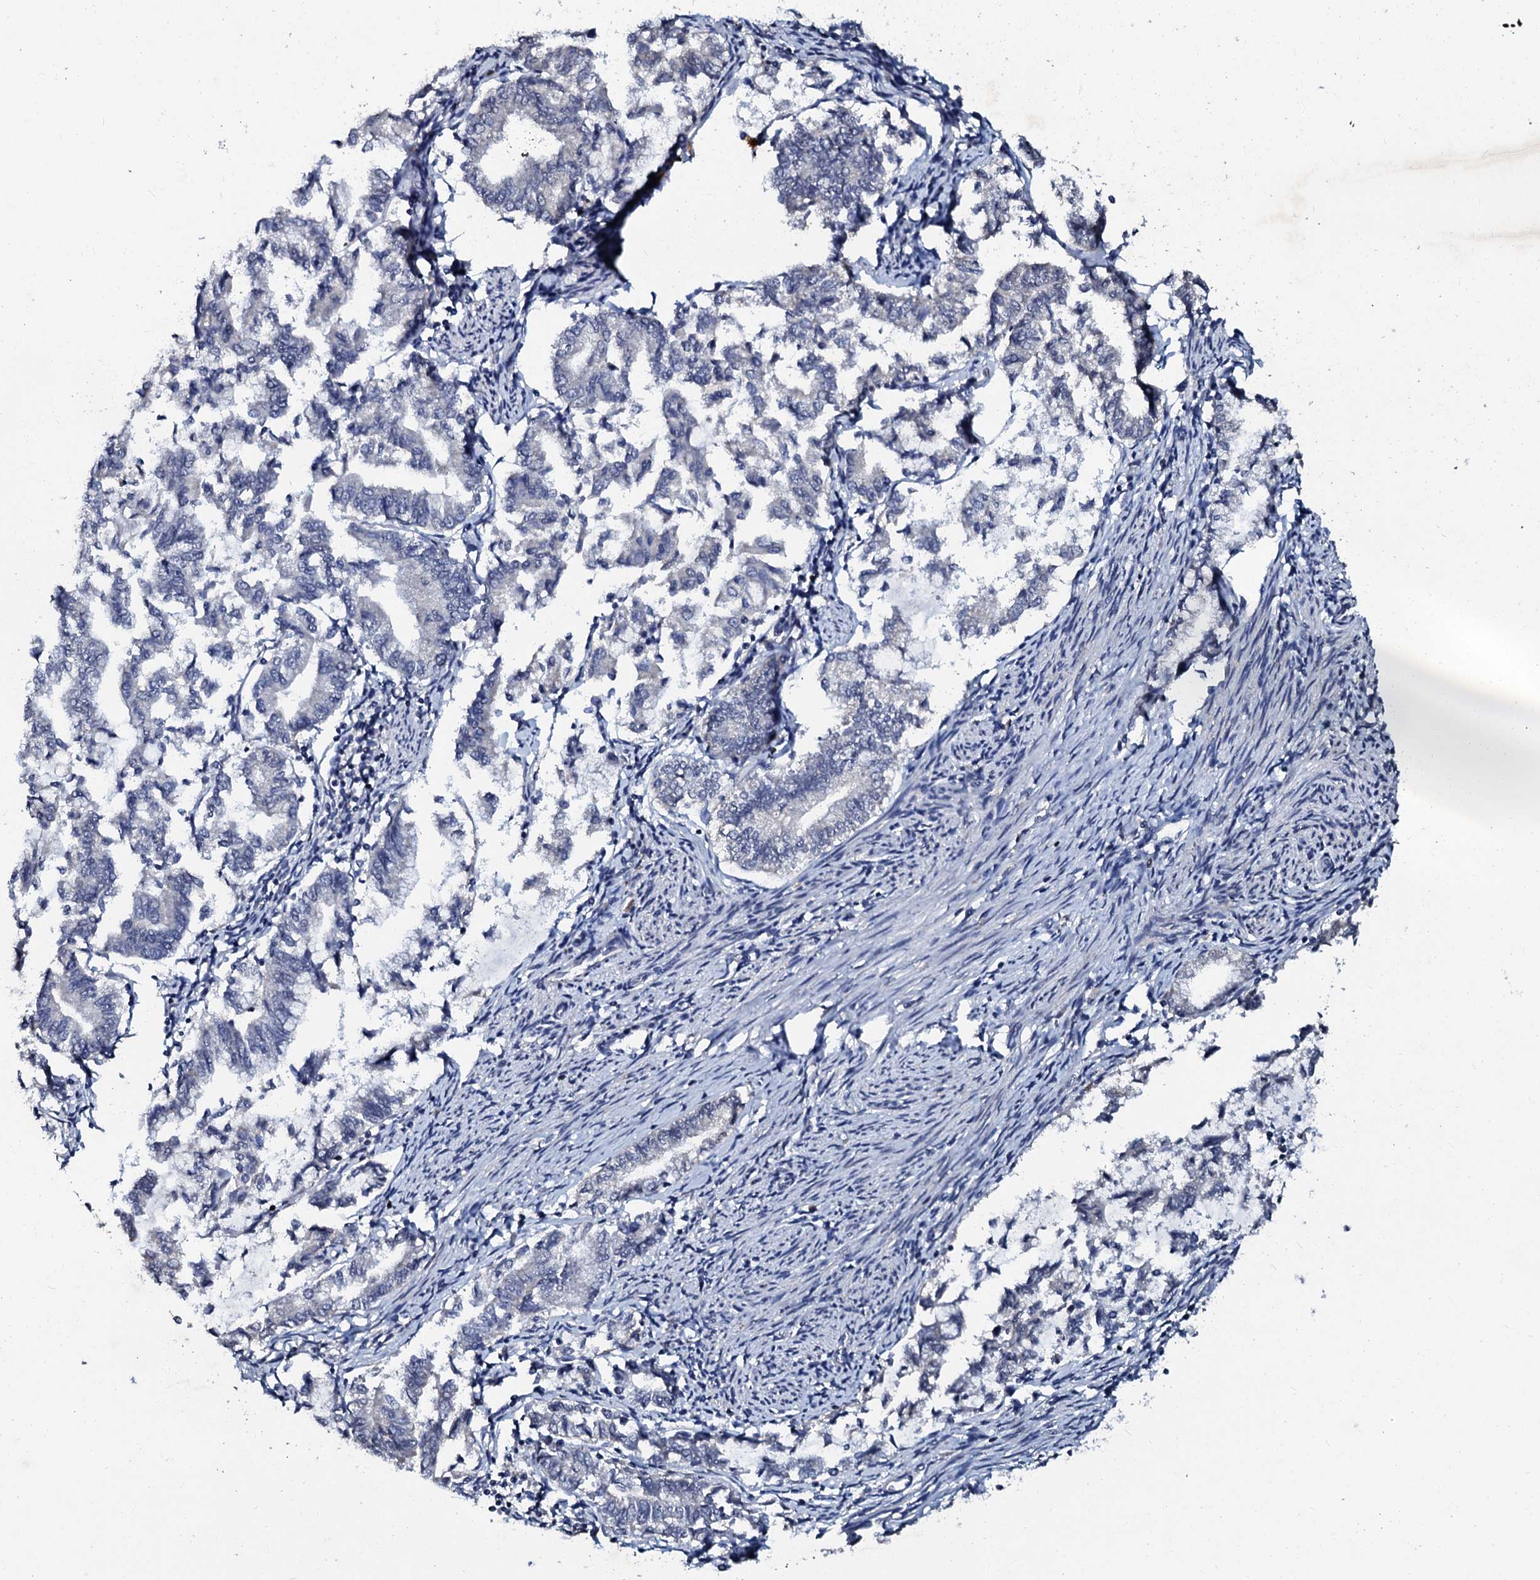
{"staining": {"intensity": "negative", "quantity": "none", "location": "none"}, "tissue": "endometrial cancer", "cell_type": "Tumor cells", "image_type": "cancer", "snomed": [{"axis": "morphology", "description": "Adenocarcinoma, NOS"}, {"axis": "topography", "description": "Endometrium"}], "caption": "Photomicrograph shows no significant protein expression in tumor cells of endometrial cancer (adenocarcinoma). (DAB IHC with hematoxylin counter stain).", "gene": "SLC37A4", "patient": {"sex": "female", "age": 79}}